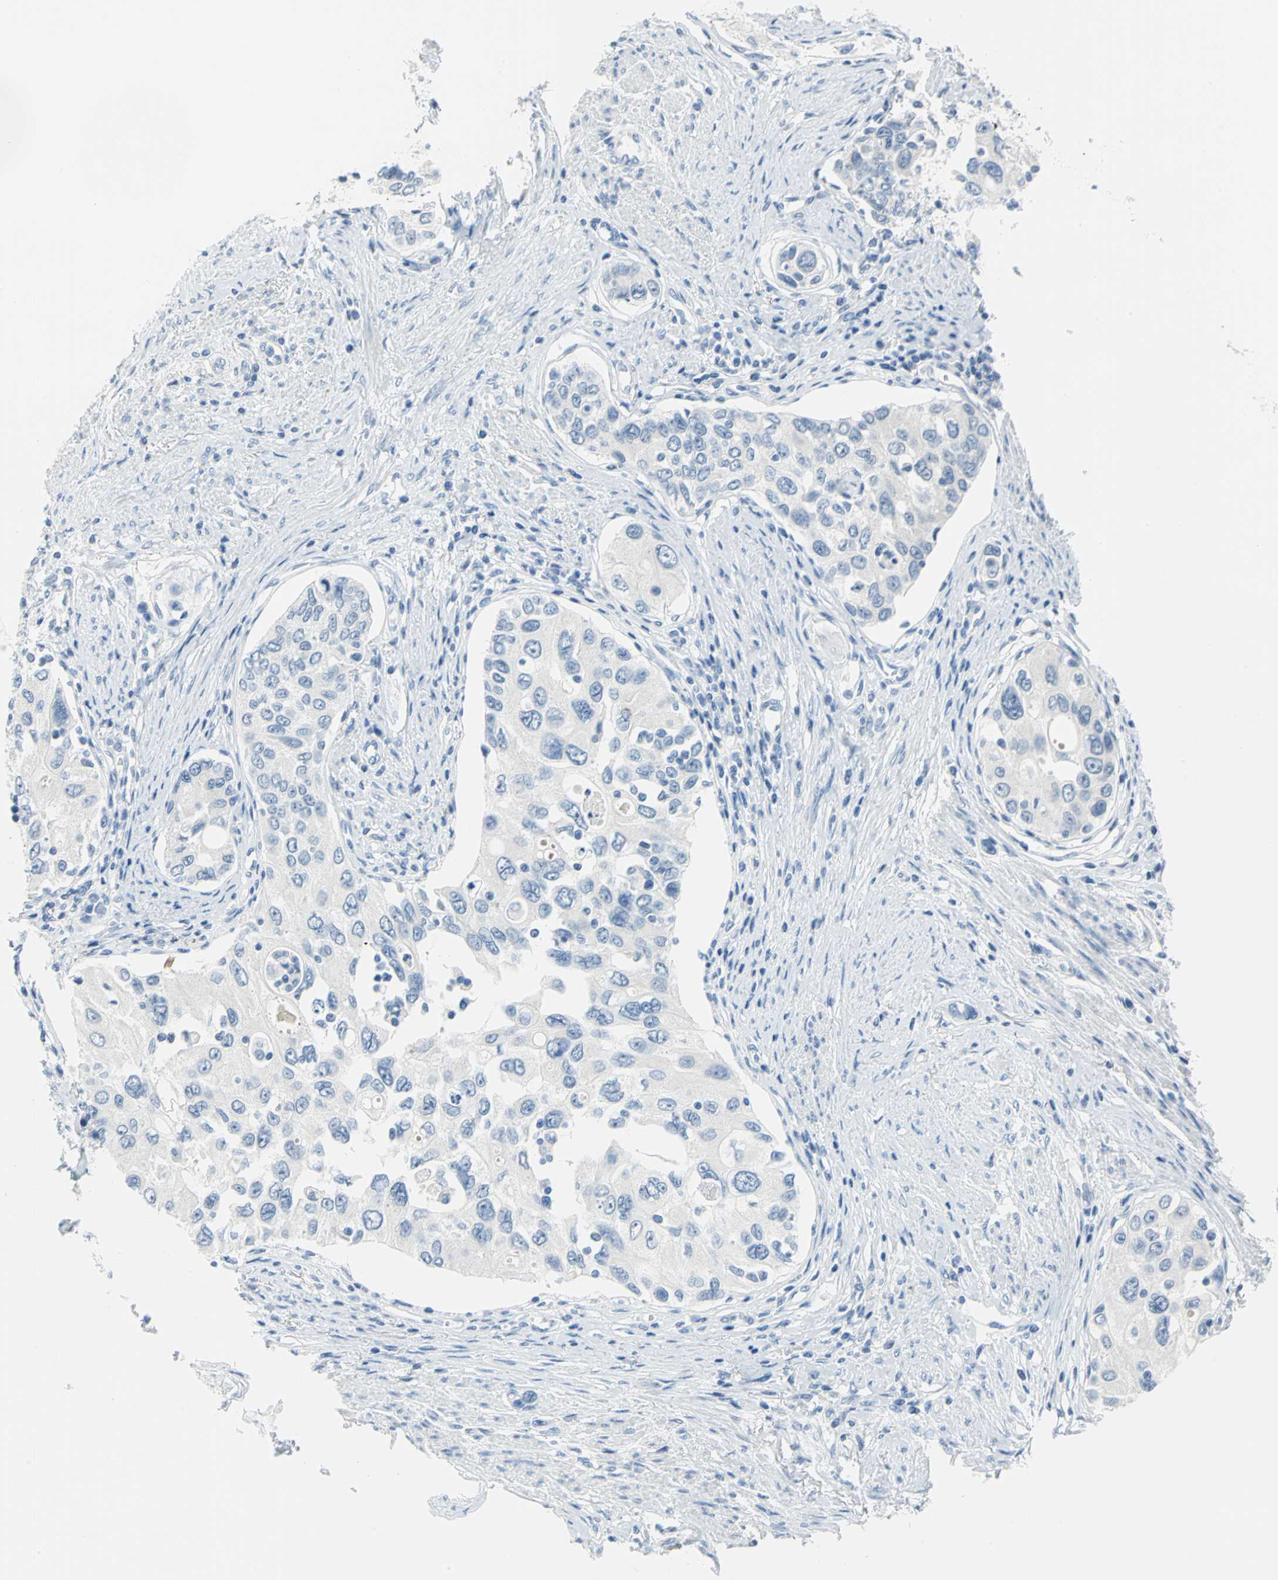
{"staining": {"intensity": "negative", "quantity": "none", "location": "none"}, "tissue": "urothelial cancer", "cell_type": "Tumor cells", "image_type": "cancer", "snomed": [{"axis": "morphology", "description": "Urothelial carcinoma, High grade"}, {"axis": "topography", "description": "Urinary bladder"}], "caption": "DAB (3,3'-diaminobenzidine) immunohistochemical staining of human urothelial cancer exhibits no significant positivity in tumor cells.", "gene": "PKLR", "patient": {"sex": "female", "age": 56}}